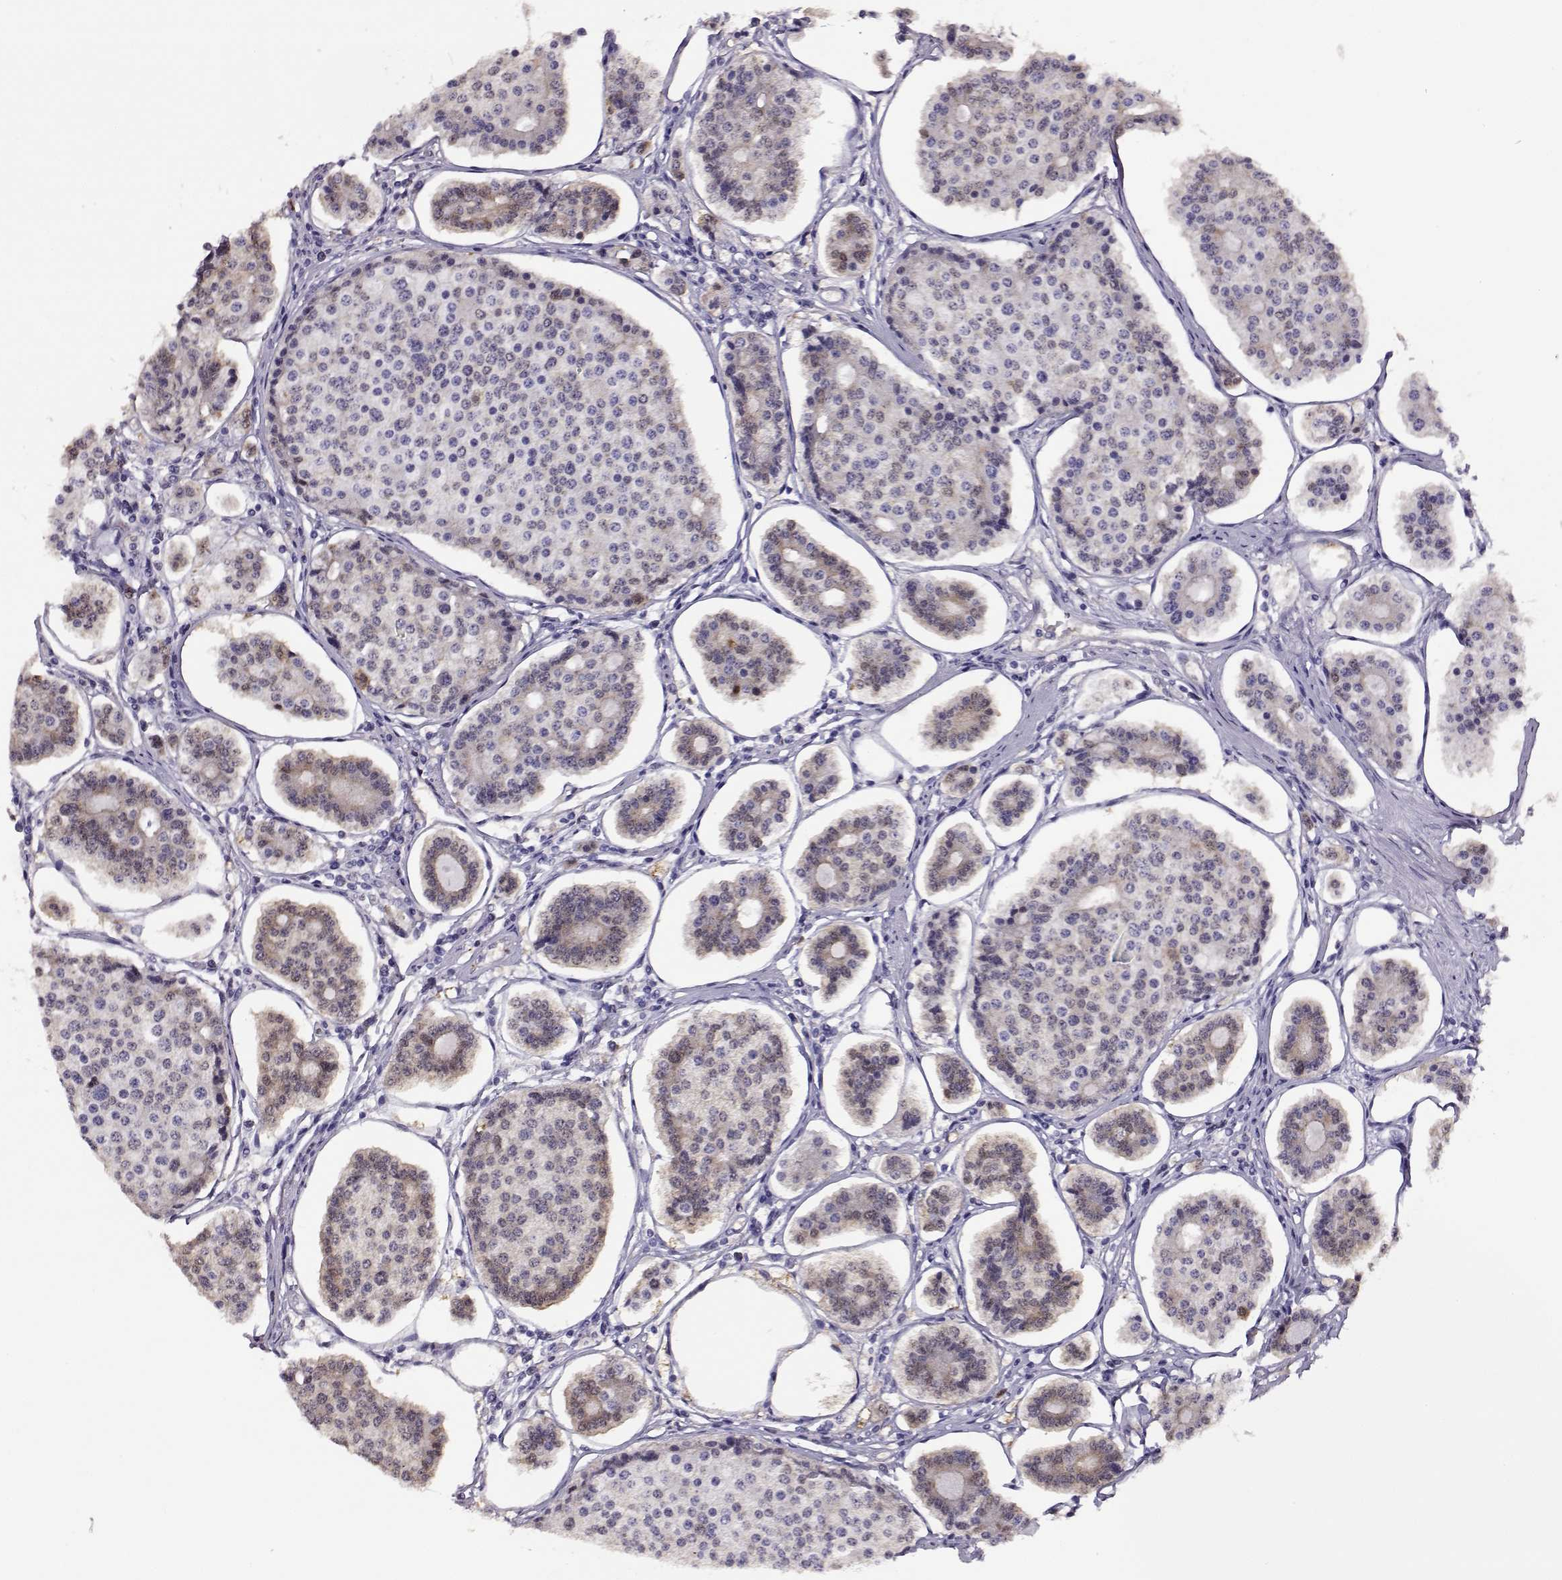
{"staining": {"intensity": "weak", "quantity": "<25%", "location": "cytoplasmic/membranous"}, "tissue": "carcinoid", "cell_type": "Tumor cells", "image_type": "cancer", "snomed": [{"axis": "morphology", "description": "Carcinoid, malignant, NOS"}, {"axis": "topography", "description": "Small intestine"}], "caption": "Carcinoid was stained to show a protein in brown. There is no significant expression in tumor cells. (DAB (3,3'-diaminobenzidine) IHC visualized using brightfield microscopy, high magnification).", "gene": "CCR8", "patient": {"sex": "female", "age": 65}}